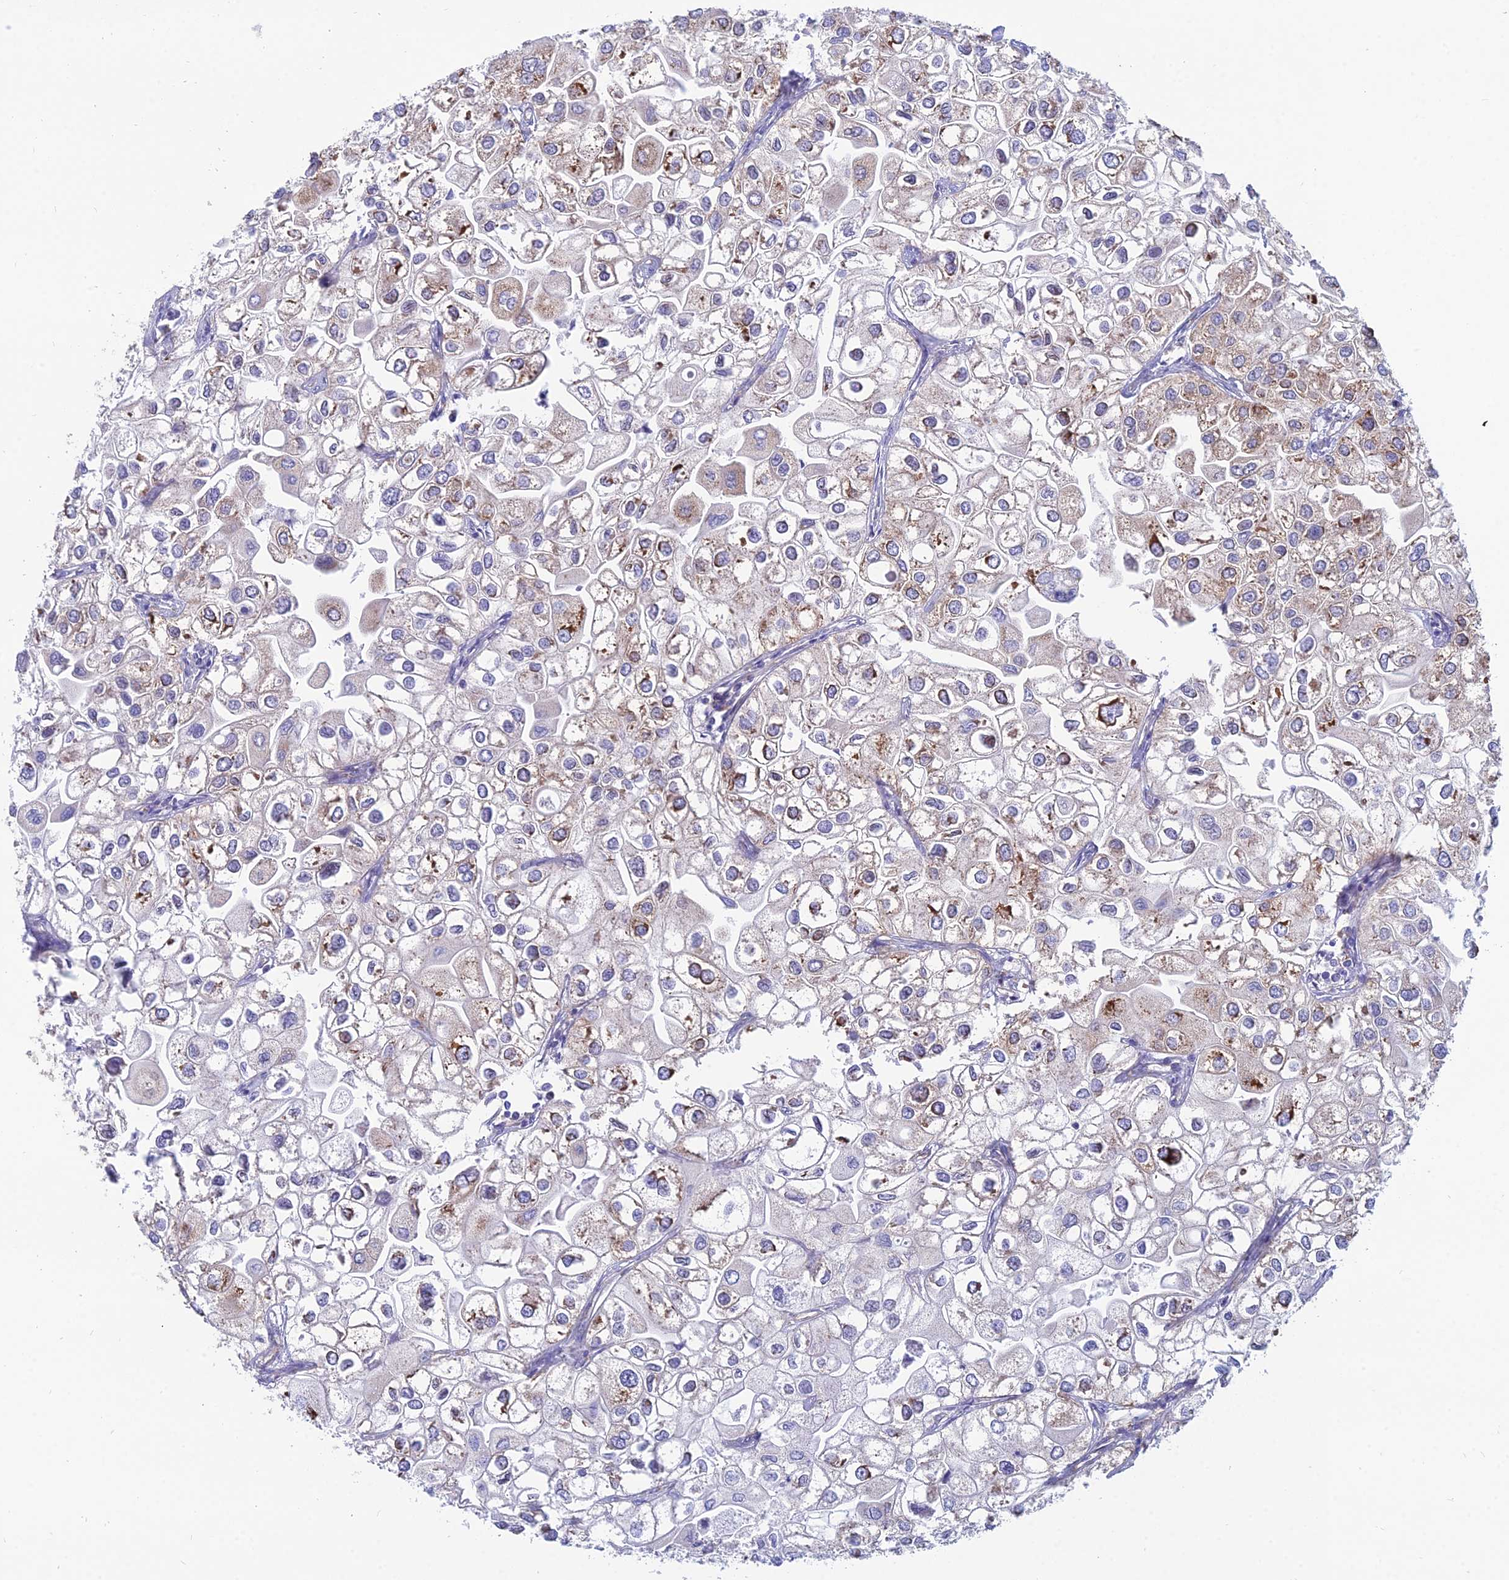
{"staining": {"intensity": "moderate", "quantity": "<25%", "location": "cytoplasmic/membranous"}, "tissue": "urothelial cancer", "cell_type": "Tumor cells", "image_type": "cancer", "snomed": [{"axis": "morphology", "description": "Urothelial carcinoma, High grade"}, {"axis": "topography", "description": "Urinary bladder"}], "caption": "High-power microscopy captured an immunohistochemistry histopathology image of high-grade urothelial carcinoma, revealing moderate cytoplasmic/membranous expression in about <25% of tumor cells. The staining was performed using DAB, with brown indicating positive protein expression. Nuclei are stained blue with hematoxylin.", "gene": "TXLNA", "patient": {"sex": "male", "age": 64}}